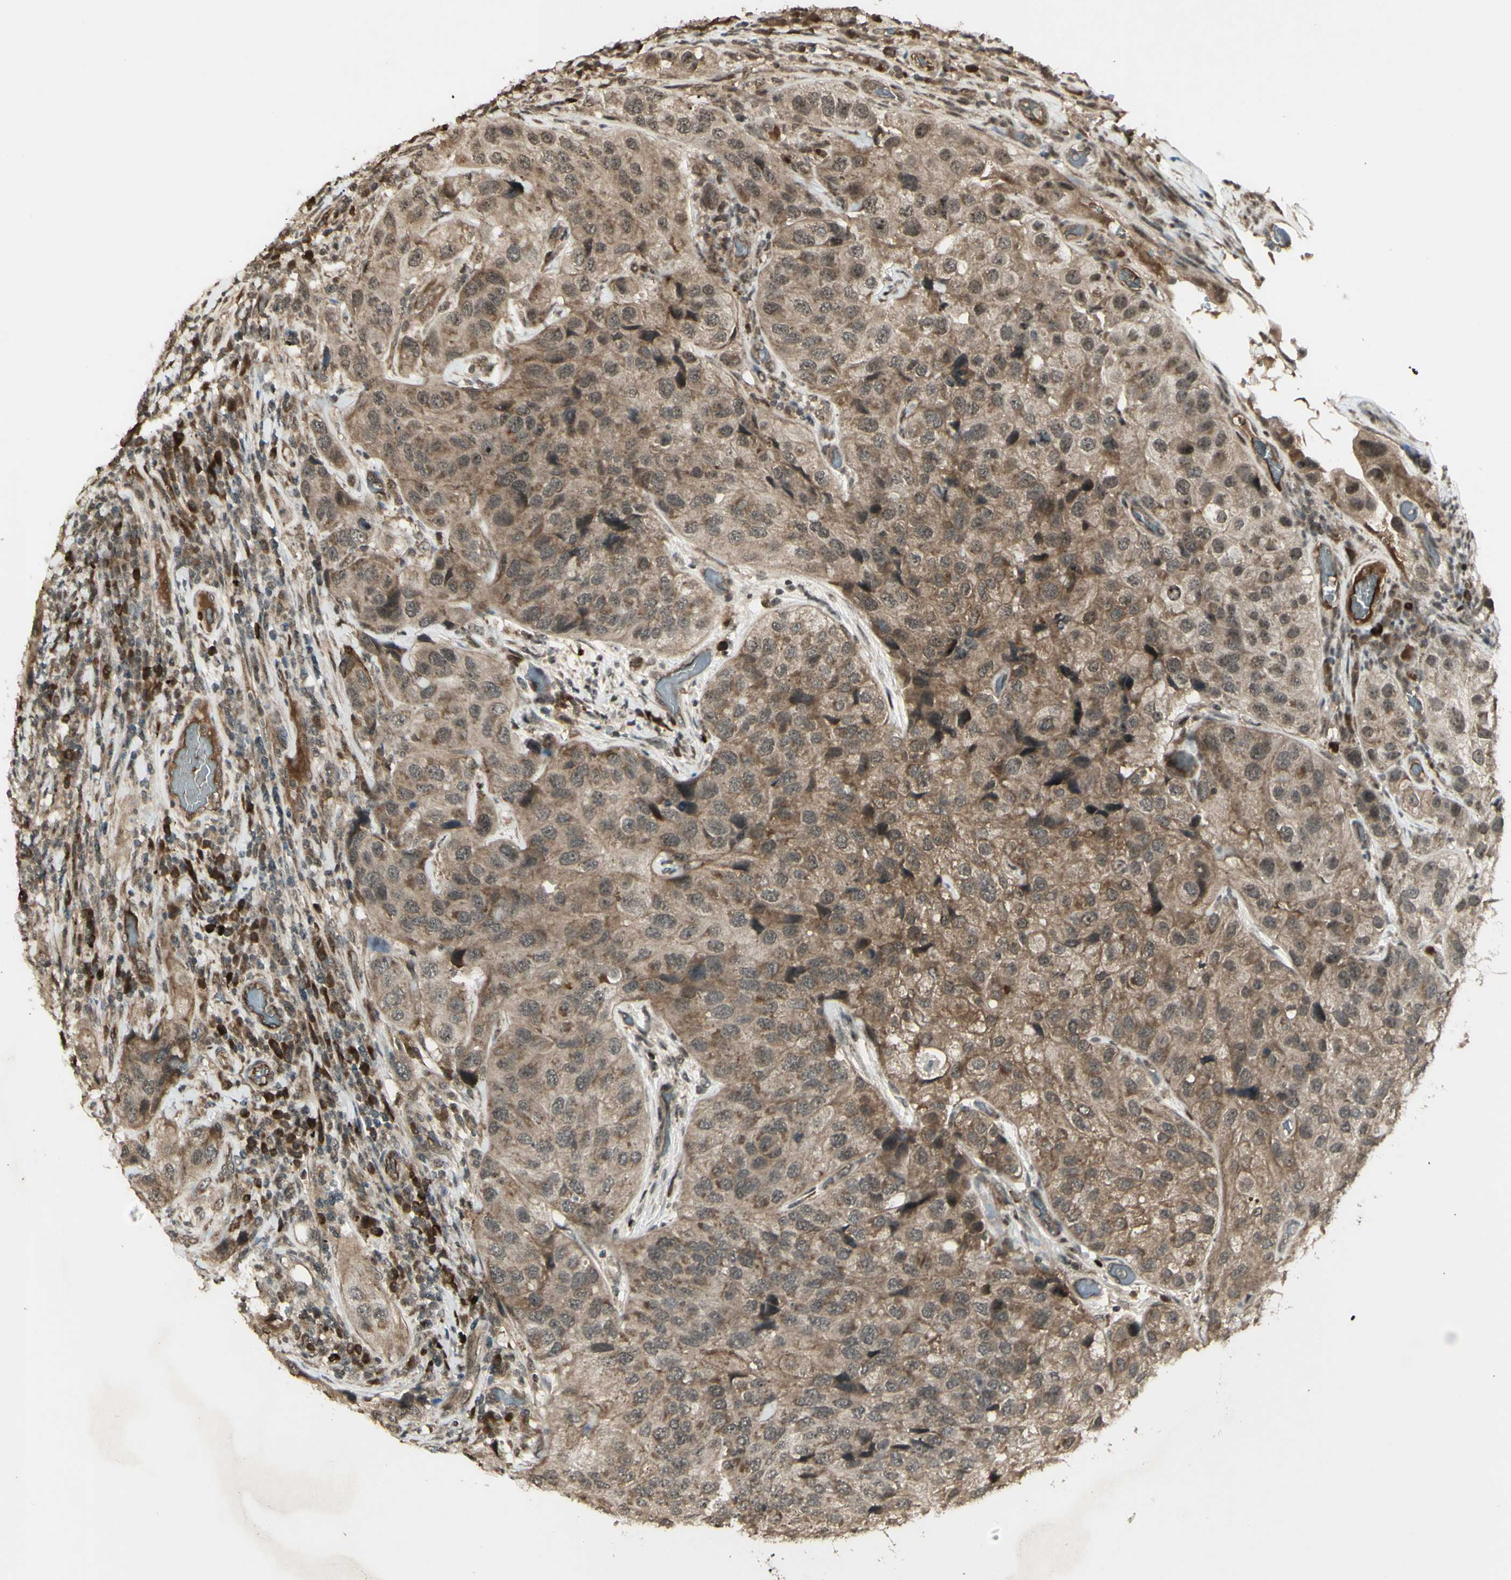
{"staining": {"intensity": "moderate", "quantity": ">75%", "location": "cytoplasmic/membranous"}, "tissue": "urothelial cancer", "cell_type": "Tumor cells", "image_type": "cancer", "snomed": [{"axis": "morphology", "description": "Urothelial carcinoma, High grade"}, {"axis": "topography", "description": "Urinary bladder"}], "caption": "Immunohistochemistry of human urothelial cancer displays medium levels of moderate cytoplasmic/membranous positivity in about >75% of tumor cells.", "gene": "BLNK", "patient": {"sex": "female", "age": 64}}